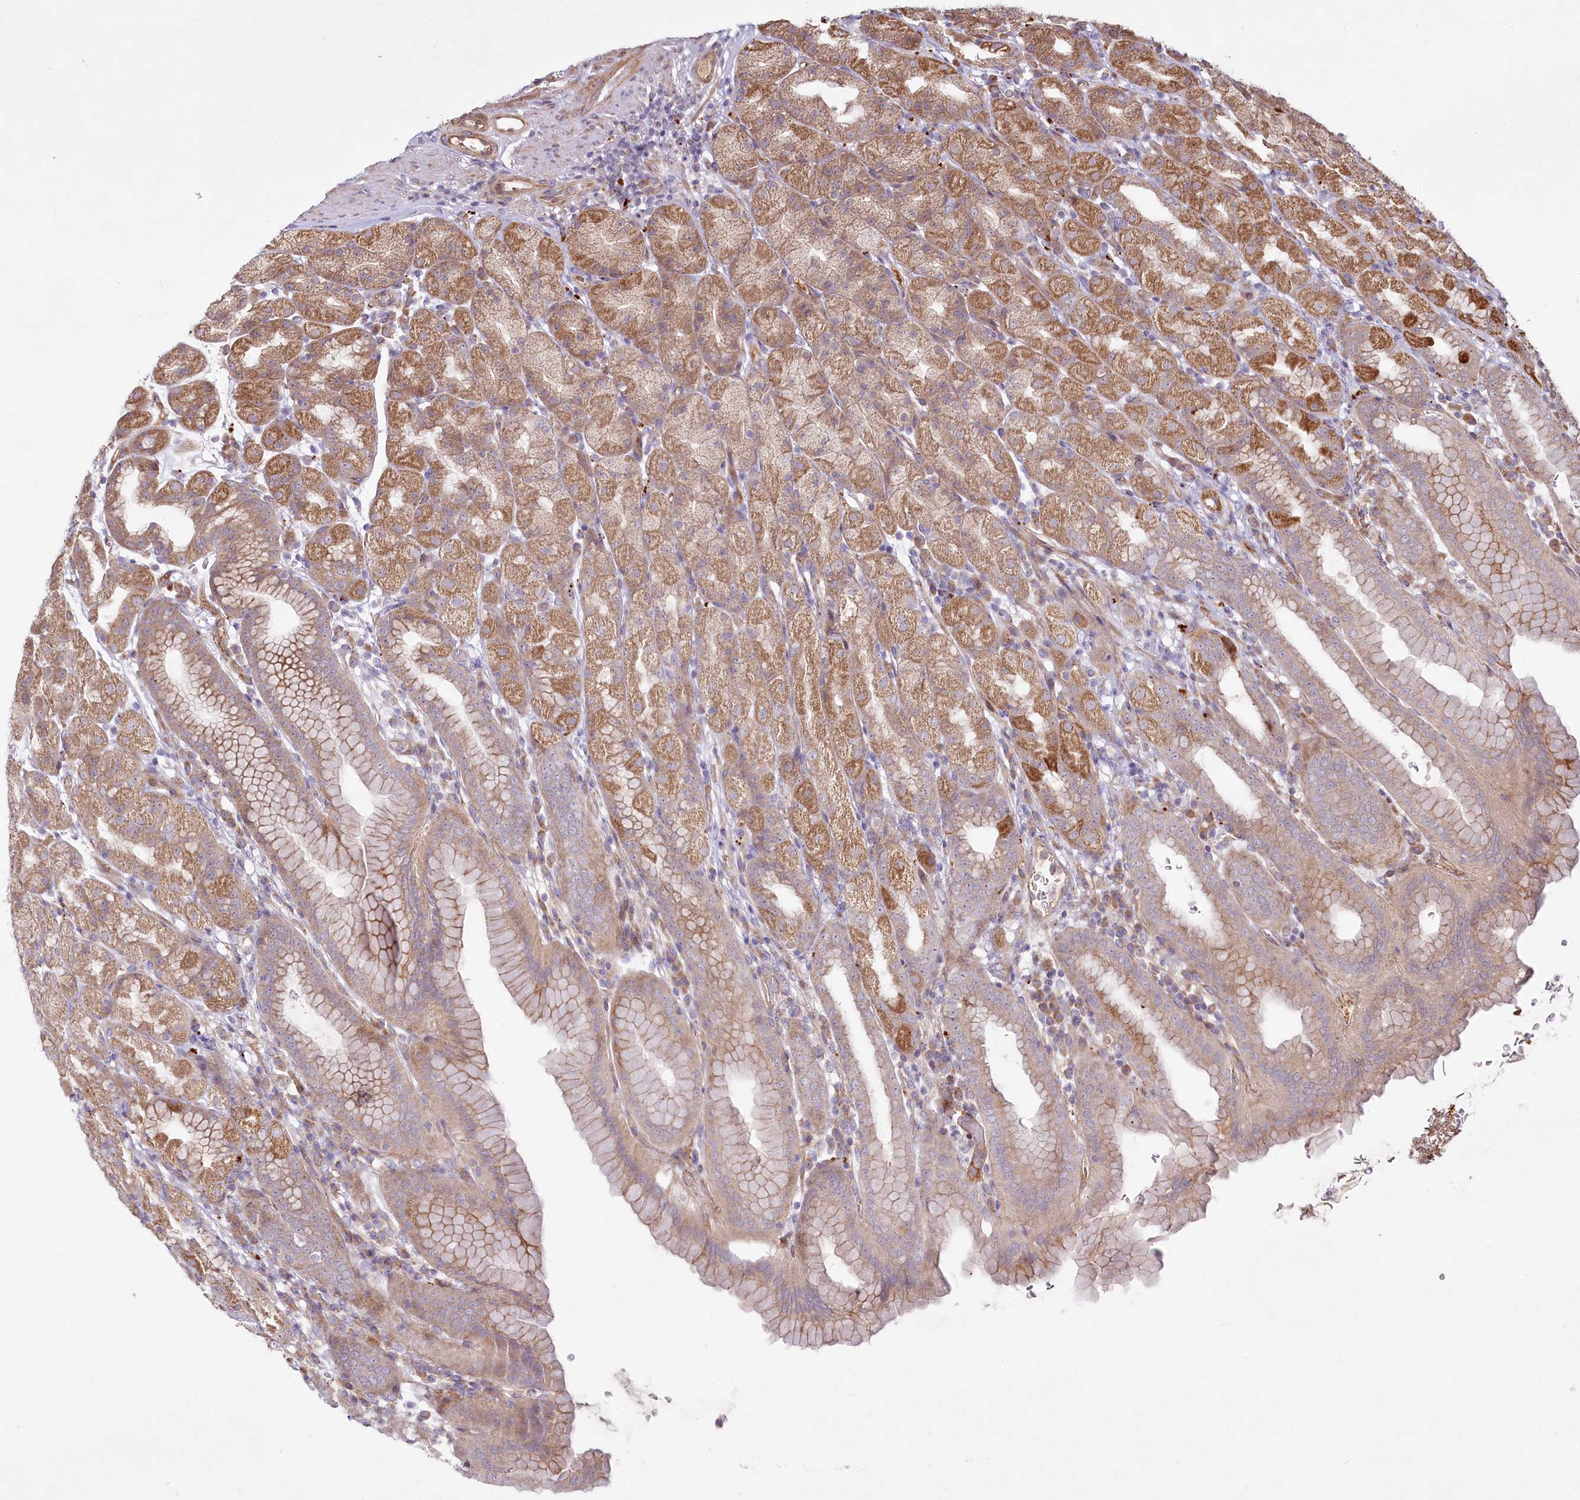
{"staining": {"intensity": "moderate", "quantity": "25%-75%", "location": "cytoplasmic/membranous"}, "tissue": "stomach", "cell_type": "Glandular cells", "image_type": "normal", "snomed": [{"axis": "morphology", "description": "Normal tissue, NOS"}, {"axis": "topography", "description": "Stomach, upper"}], "caption": "High-magnification brightfield microscopy of benign stomach stained with DAB (brown) and counterstained with hematoxylin (blue). glandular cells exhibit moderate cytoplasmic/membranous expression is seen in approximately25%-75% of cells.", "gene": "PSTK", "patient": {"sex": "male", "age": 68}}